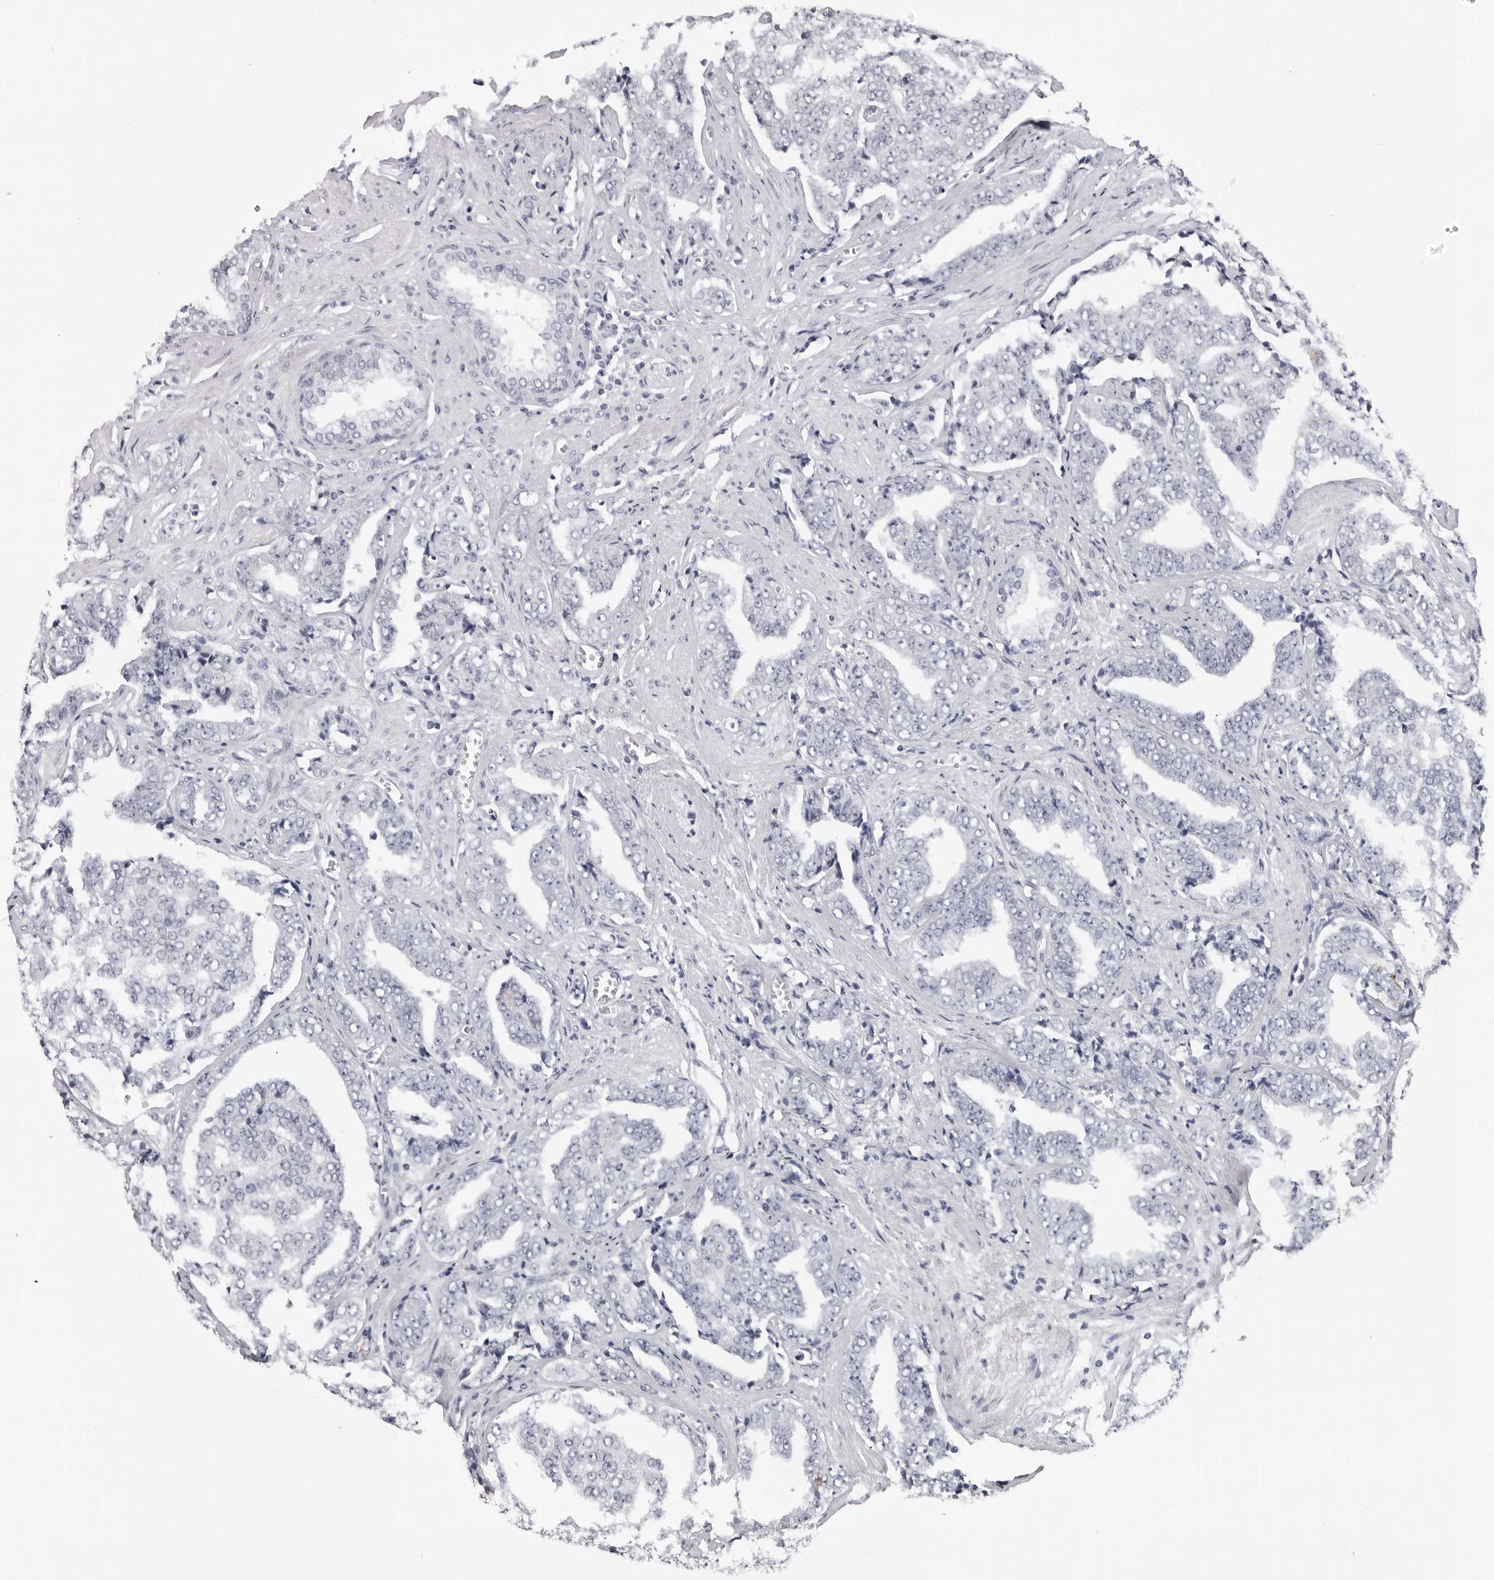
{"staining": {"intensity": "negative", "quantity": "none", "location": "none"}, "tissue": "prostate cancer", "cell_type": "Tumor cells", "image_type": "cancer", "snomed": [{"axis": "morphology", "description": "Adenocarcinoma, High grade"}, {"axis": "topography", "description": "Prostate"}], "caption": "Immunohistochemistry of high-grade adenocarcinoma (prostate) demonstrates no expression in tumor cells. Nuclei are stained in blue.", "gene": "DNALI1", "patient": {"sex": "male", "age": 71}}